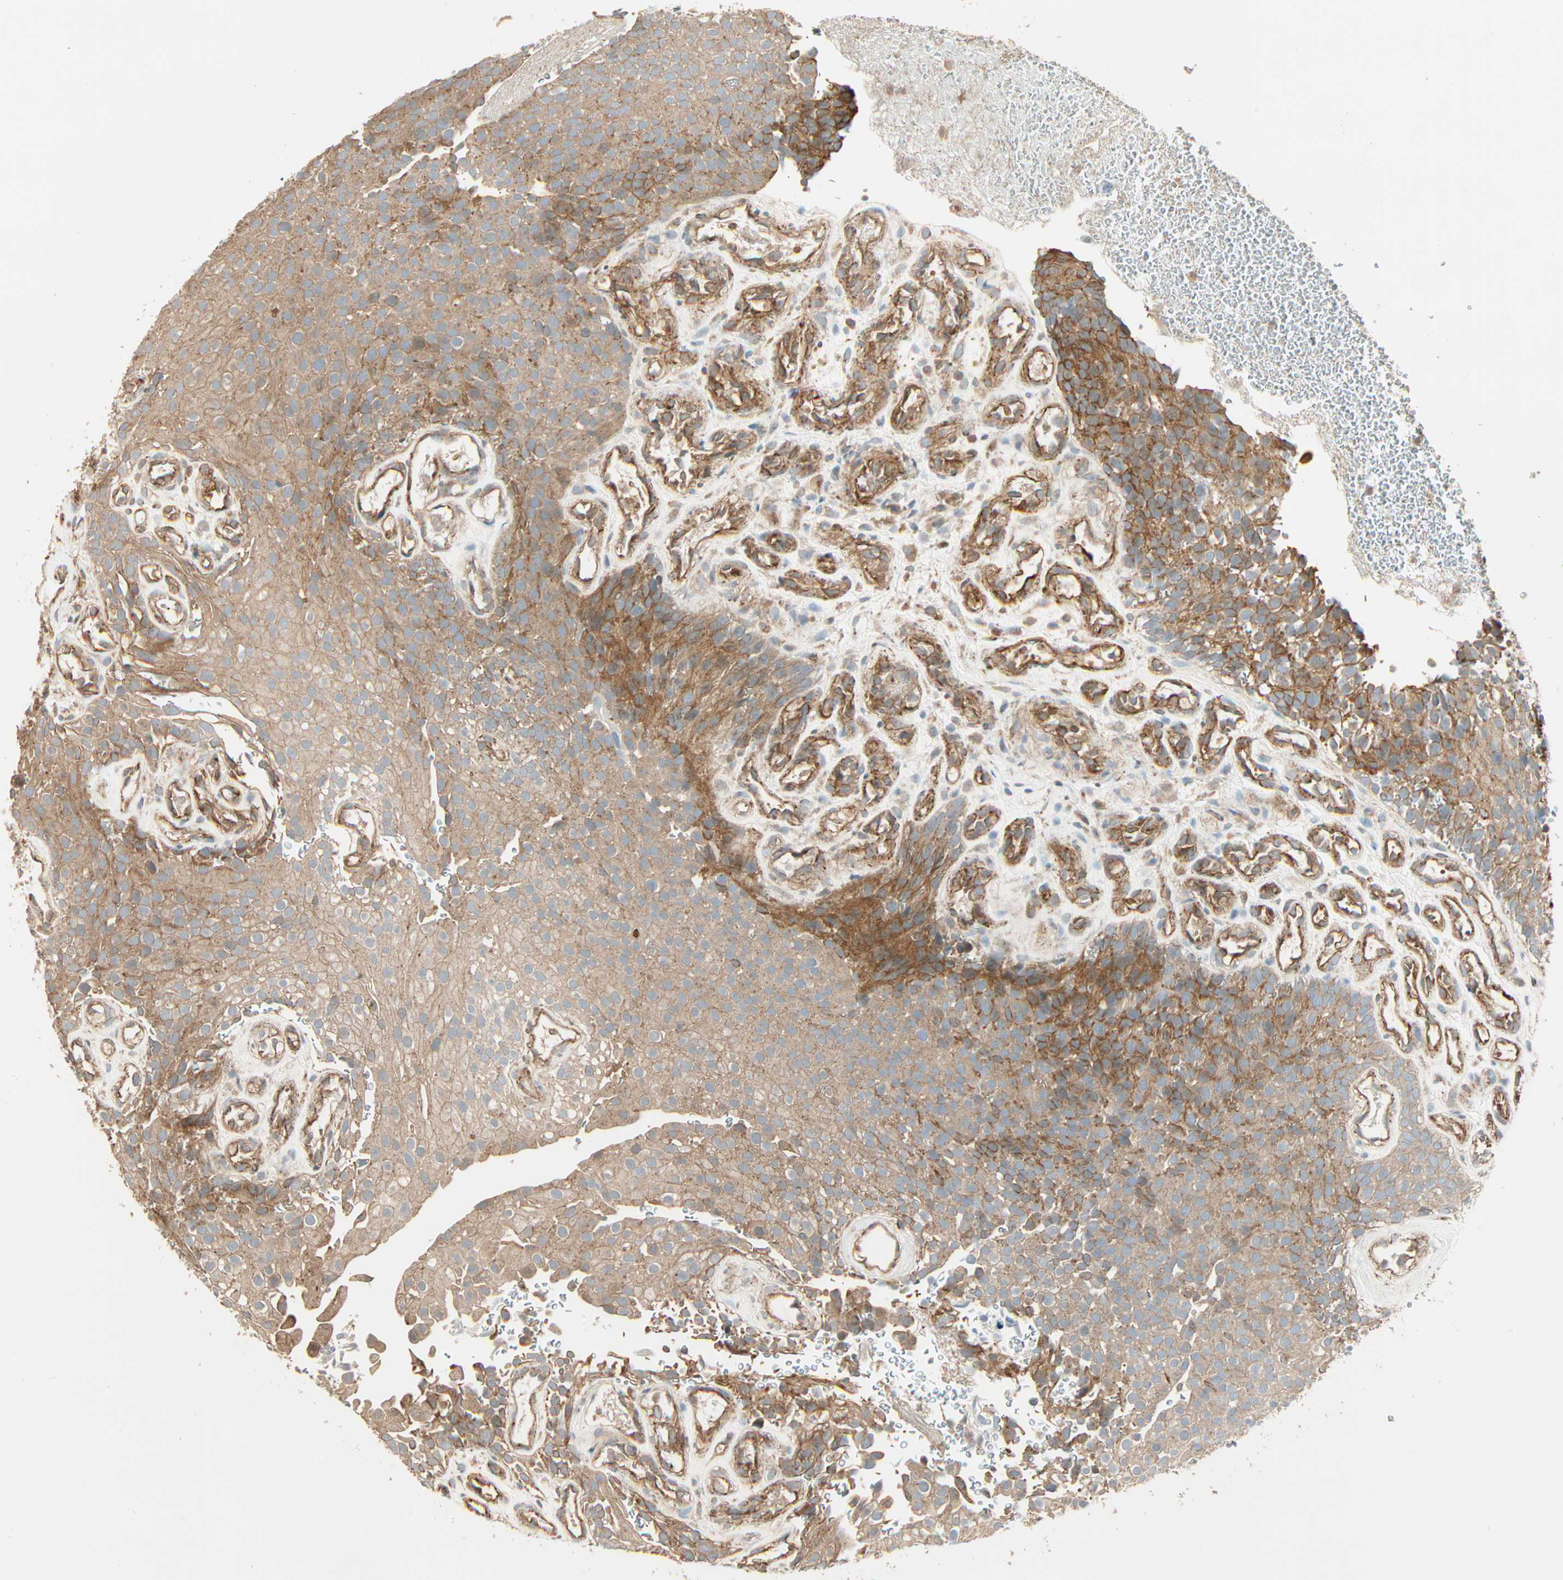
{"staining": {"intensity": "moderate", "quantity": ">75%", "location": "cytoplasmic/membranous"}, "tissue": "urothelial cancer", "cell_type": "Tumor cells", "image_type": "cancer", "snomed": [{"axis": "morphology", "description": "Urothelial carcinoma, Low grade"}, {"axis": "topography", "description": "Urinary bladder"}], "caption": "Human urothelial cancer stained with a protein marker shows moderate staining in tumor cells.", "gene": "GALK1", "patient": {"sex": "male", "age": 78}}